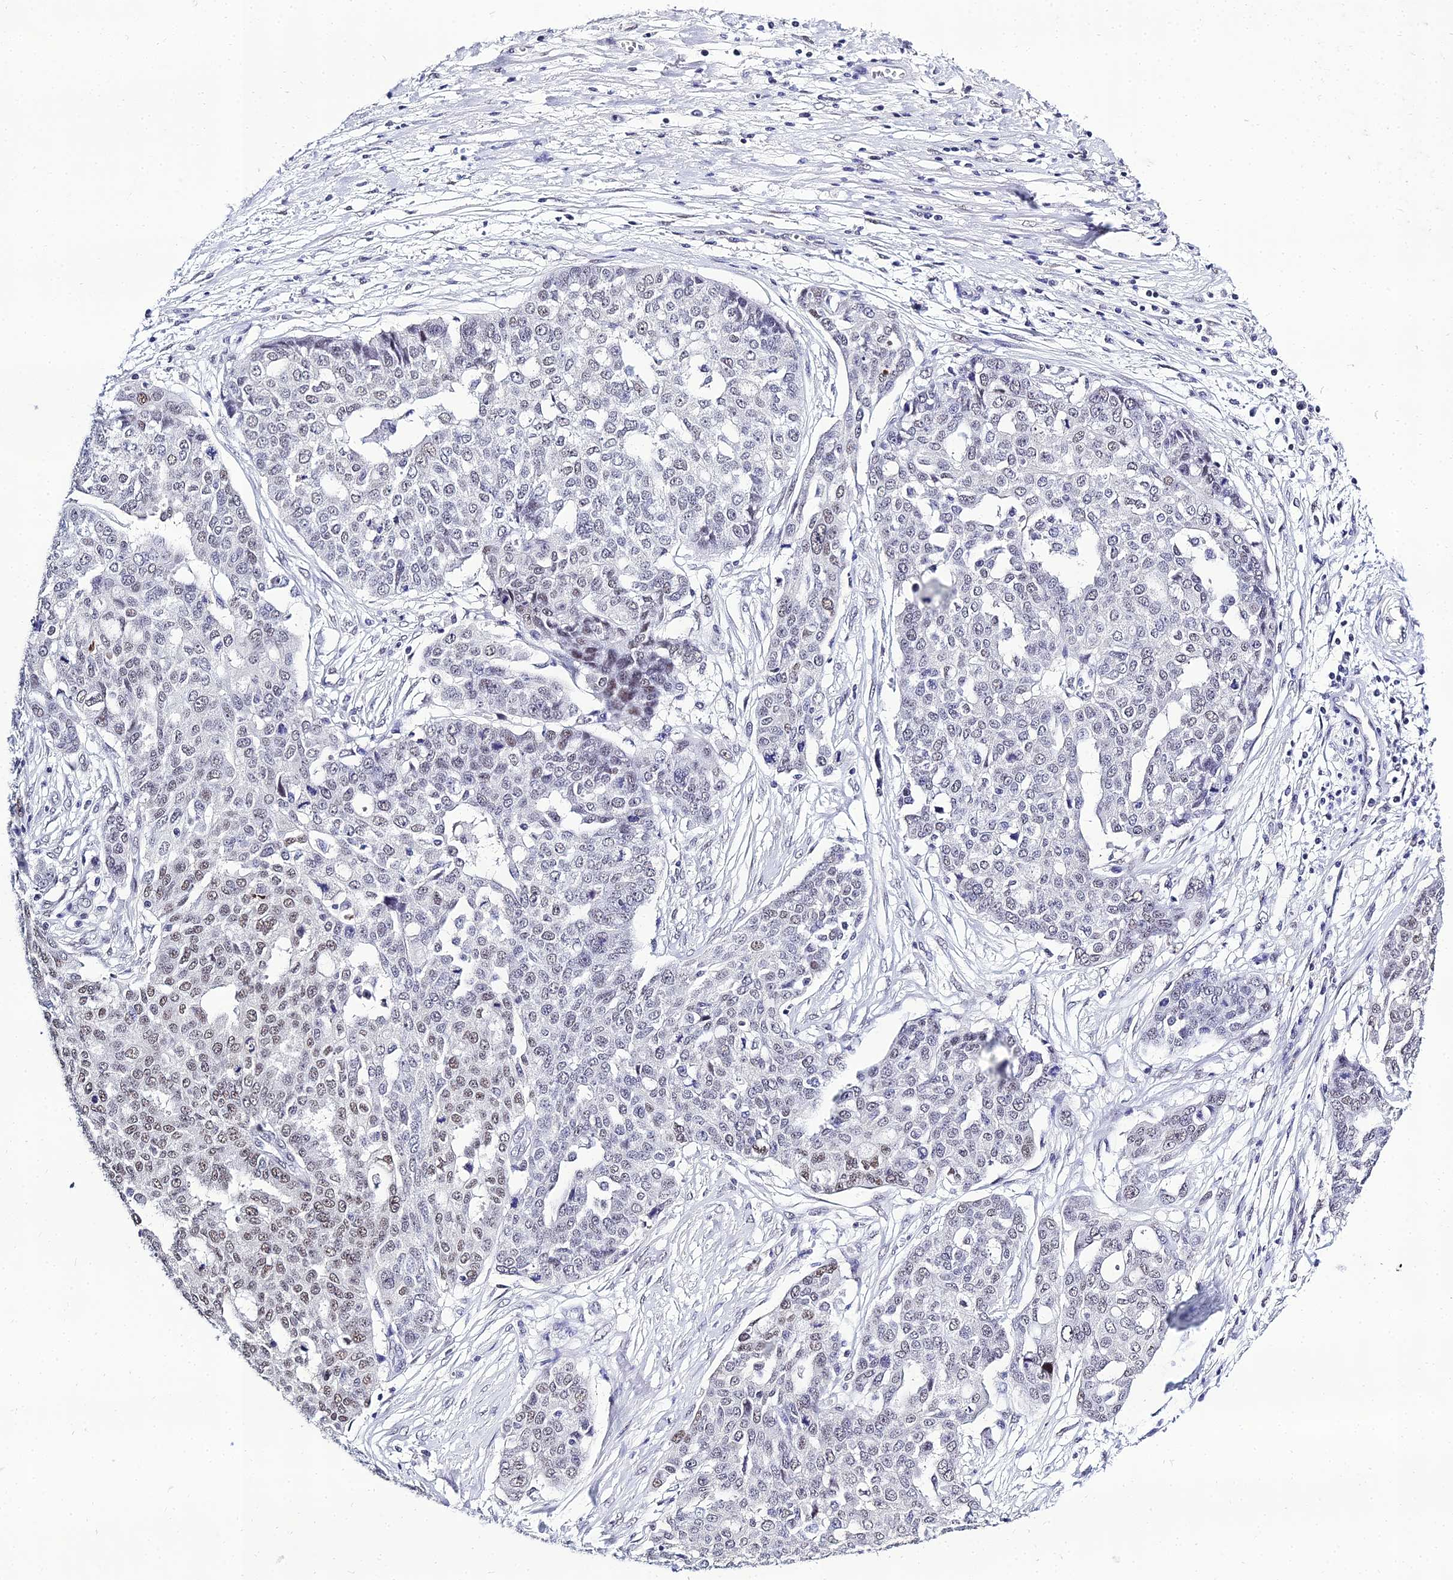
{"staining": {"intensity": "weak", "quantity": "<25%", "location": "nuclear"}, "tissue": "ovarian cancer", "cell_type": "Tumor cells", "image_type": "cancer", "snomed": [{"axis": "morphology", "description": "Cystadenocarcinoma, serous, NOS"}, {"axis": "topography", "description": "Soft tissue"}, {"axis": "topography", "description": "Ovary"}], "caption": "This is an immunohistochemistry photomicrograph of ovarian cancer. There is no positivity in tumor cells.", "gene": "PPP4R2", "patient": {"sex": "female", "age": 57}}